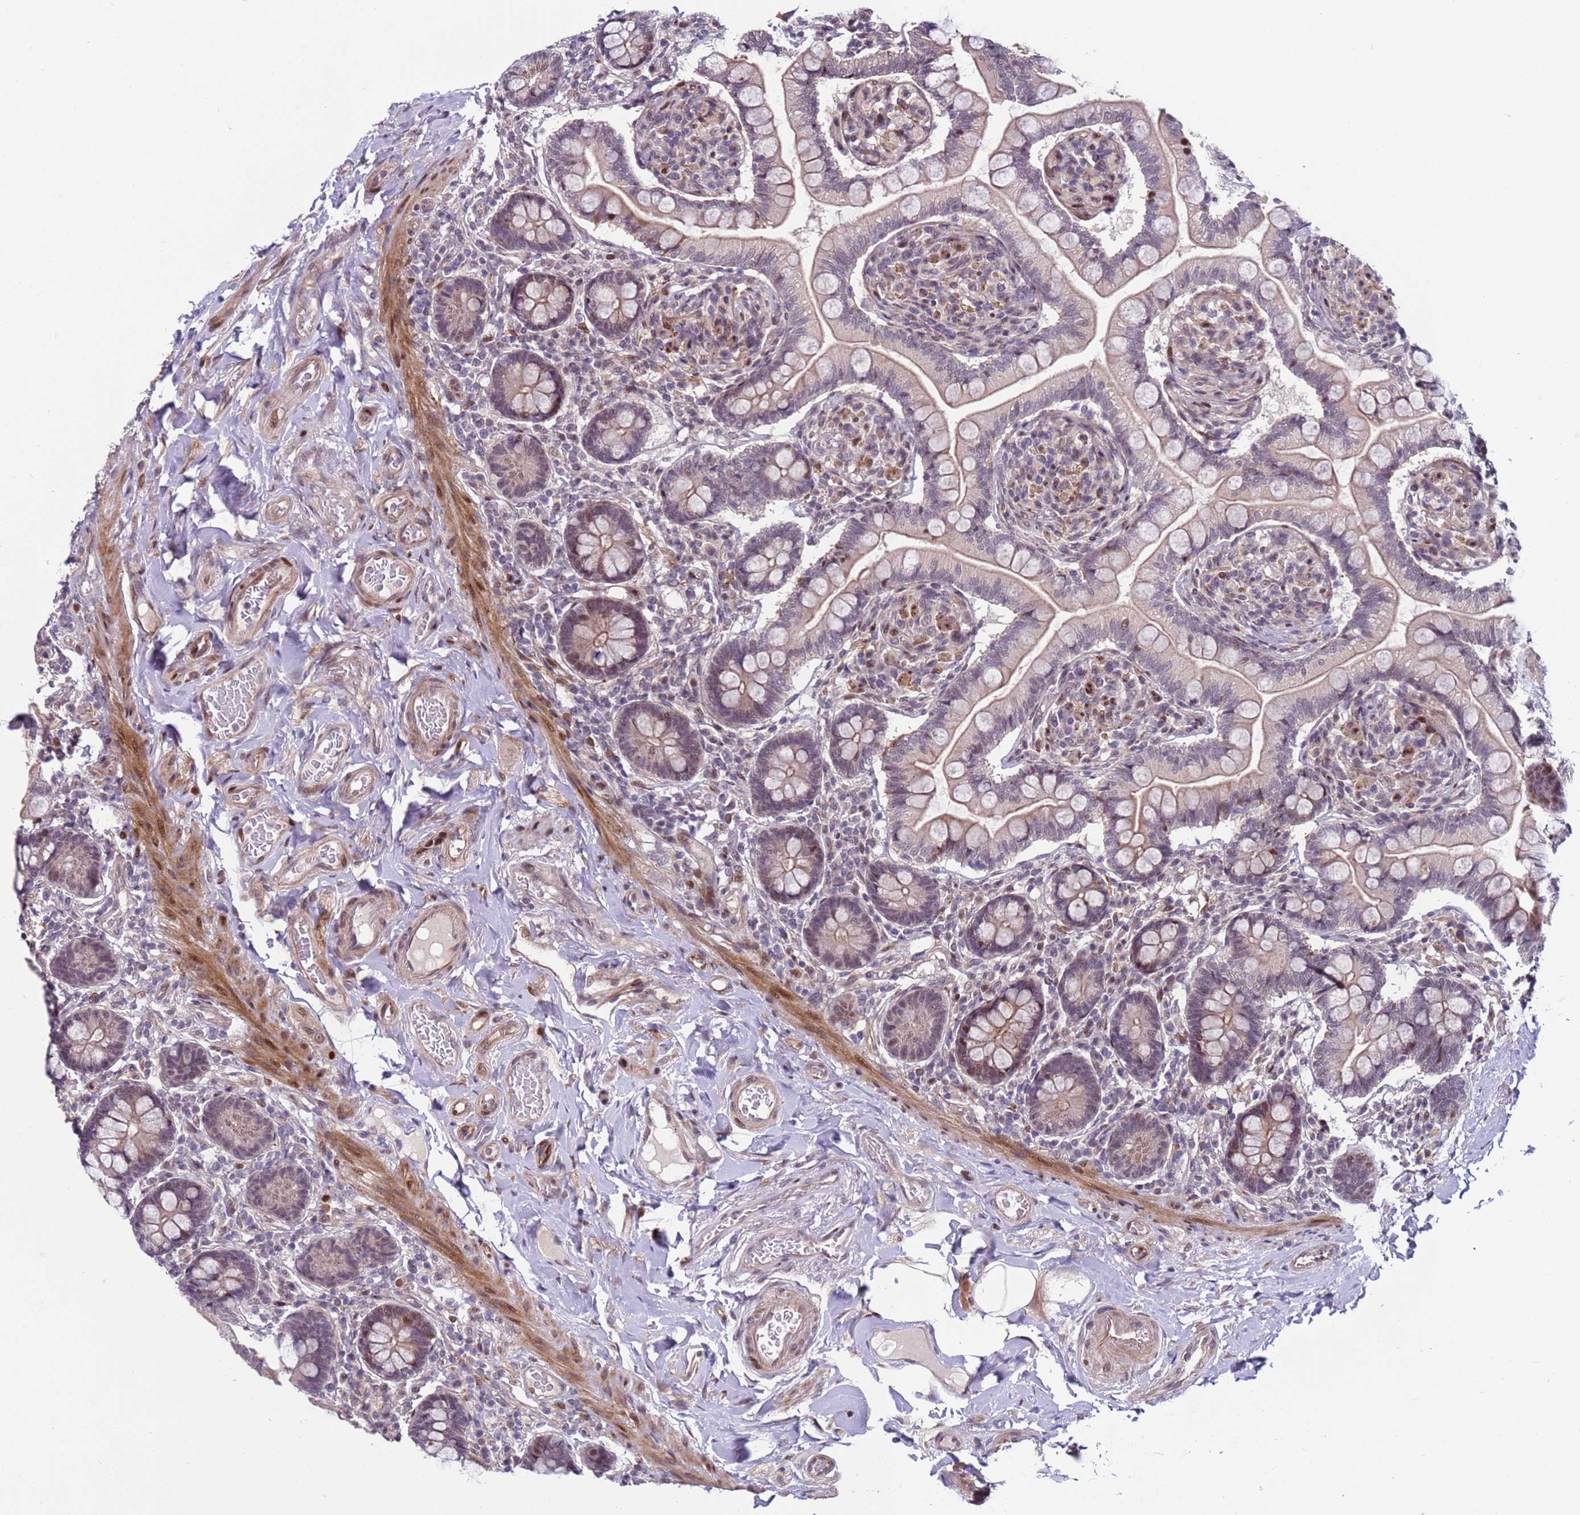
{"staining": {"intensity": "moderate", "quantity": "25%-75%", "location": "cytoplasmic/membranous,nuclear"}, "tissue": "small intestine", "cell_type": "Glandular cells", "image_type": "normal", "snomed": [{"axis": "morphology", "description": "Normal tissue, NOS"}, {"axis": "topography", "description": "Small intestine"}], "caption": "Human small intestine stained with a brown dye displays moderate cytoplasmic/membranous,nuclear positive positivity in about 25%-75% of glandular cells.", "gene": "SHC3", "patient": {"sex": "female", "age": 64}}